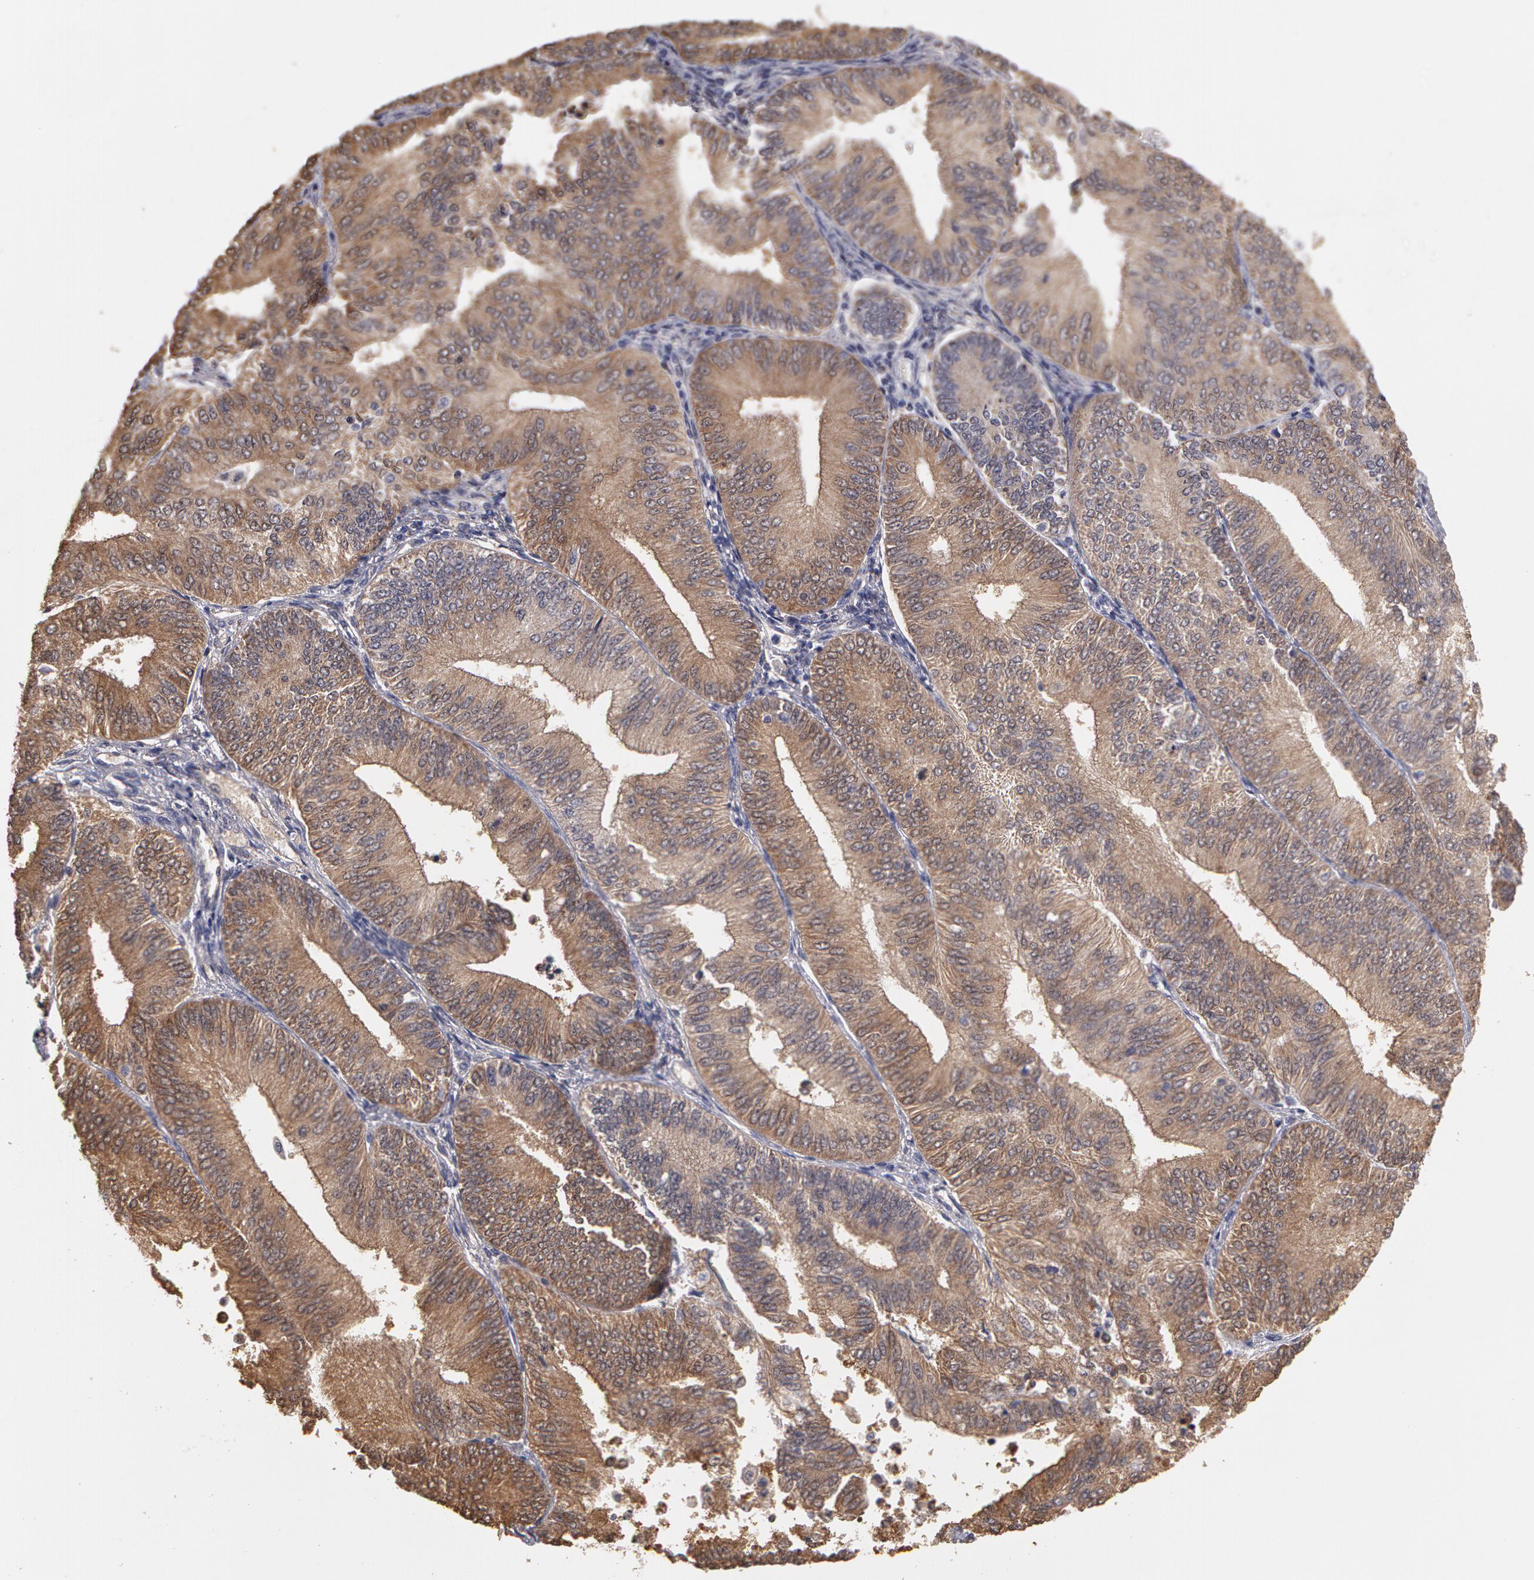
{"staining": {"intensity": "moderate", "quantity": ">75%", "location": "cytoplasmic/membranous"}, "tissue": "endometrial cancer", "cell_type": "Tumor cells", "image_type": "cancer", "snomed": [{"axis": "morphology", "description": "Adenocarcinoma, NOS"}, {"axis": "topography", "description": "Endometrium"}], "caption": "Human endometrial adenocarcinoma stained with a protein marker demonstrates moderate staining in tumor cells.", "gene": "MPST", "patient": {"sex": "female", "age": 55}}